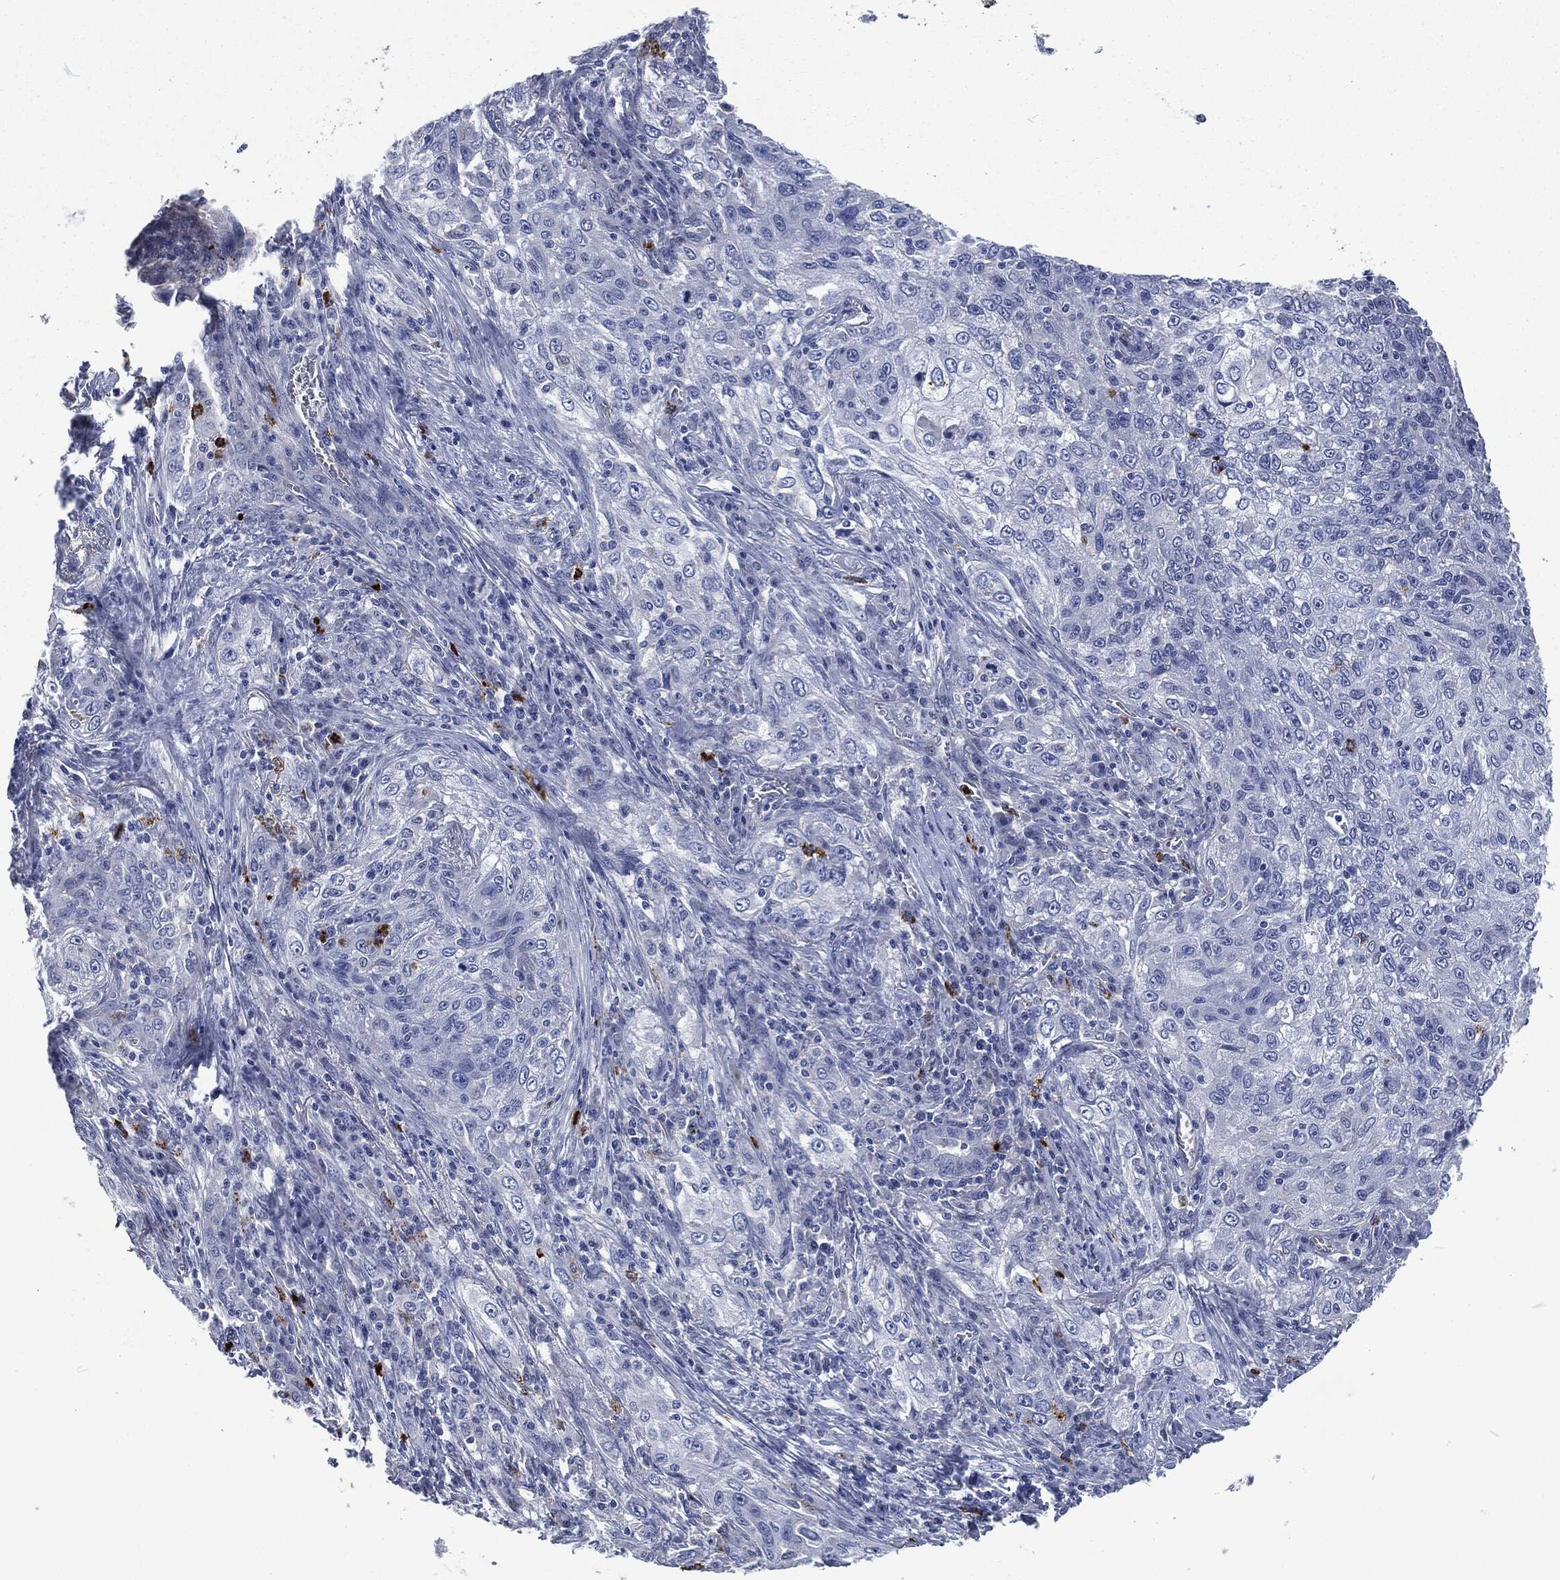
{"staining": {"intensity": "negative", "quantity": "none", "location": "none"}, "tissue": "lung cancer", "cell_type": "Tumor cells", "image_type": "cancer", "snomed": [{"axis": "morphology", "description": "Squamous cell carcinoma, NOS"}, {"axis": "topography", "description": "Lung"}], "caption": "Photomicrograph shows no significant protein staining in tumor cells of lung cancer.", "gene": "MPO", "patient": {"sex": "female", "age": 69}}